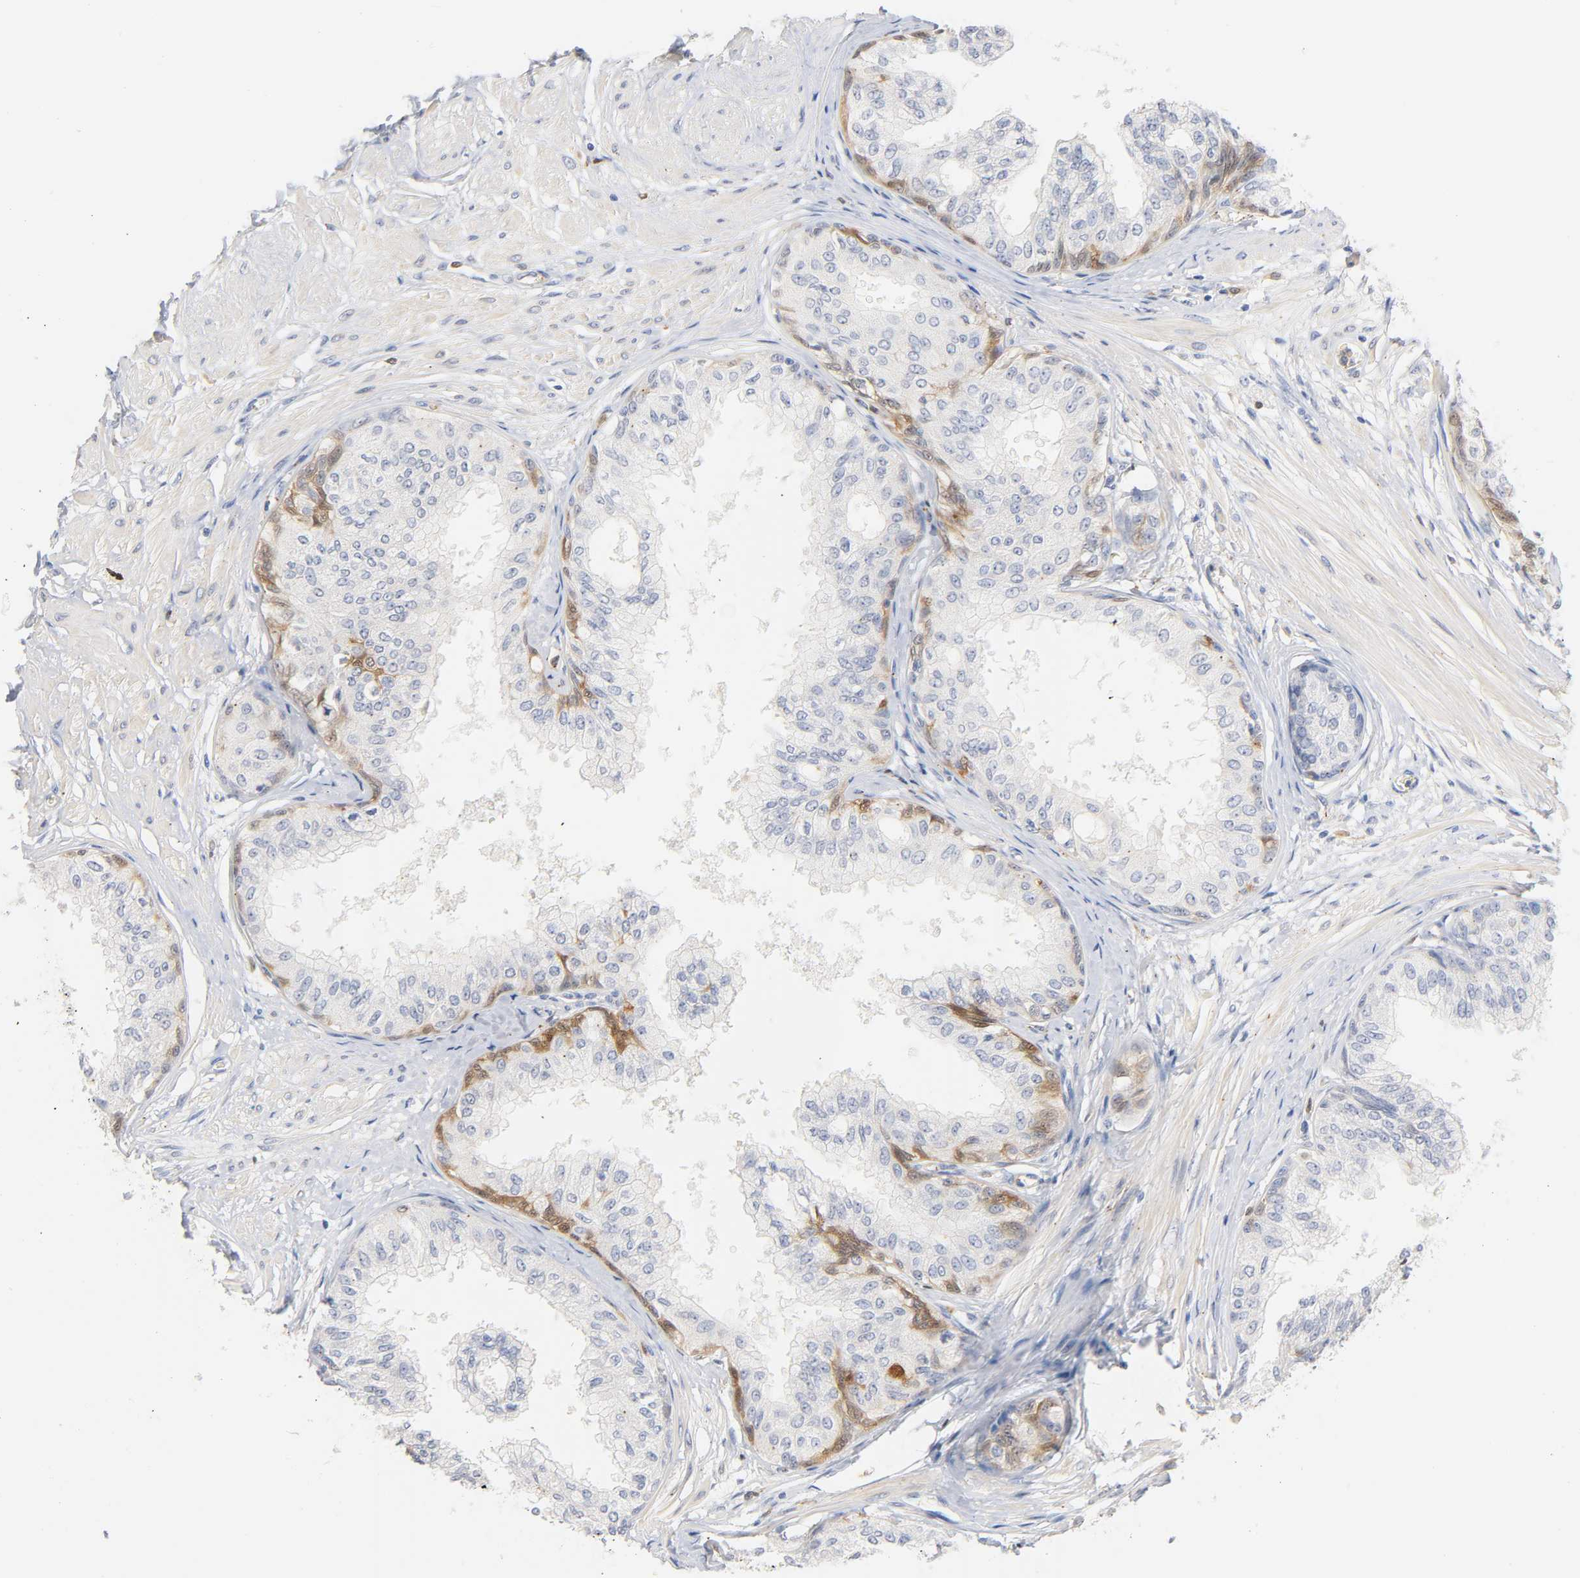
{"staining": {"intensity": "moderate", "quantity": "25%-75%", "location": "cytoplasmic/membranous,nuclear"}, "tissue": "prostate", "cell_type": "Glandular cells", "image_type": "normal", "snomed": [{"axis": "morphology", "description": "Normal tissue, NOS"}, {"axis": "topography", "description": "Prostate"}, {"axis": "topography", "description": "Seminal veicle"}], "caption": "Moderate cytoplasmic/membranous,nuclear expression for a protein is appreciated in about 25%-75% of glandular cells of benign prostate using immunohistochemistry (IHC).", "gene": "IL18", "patient": {"sex": "male", "age": 60}}